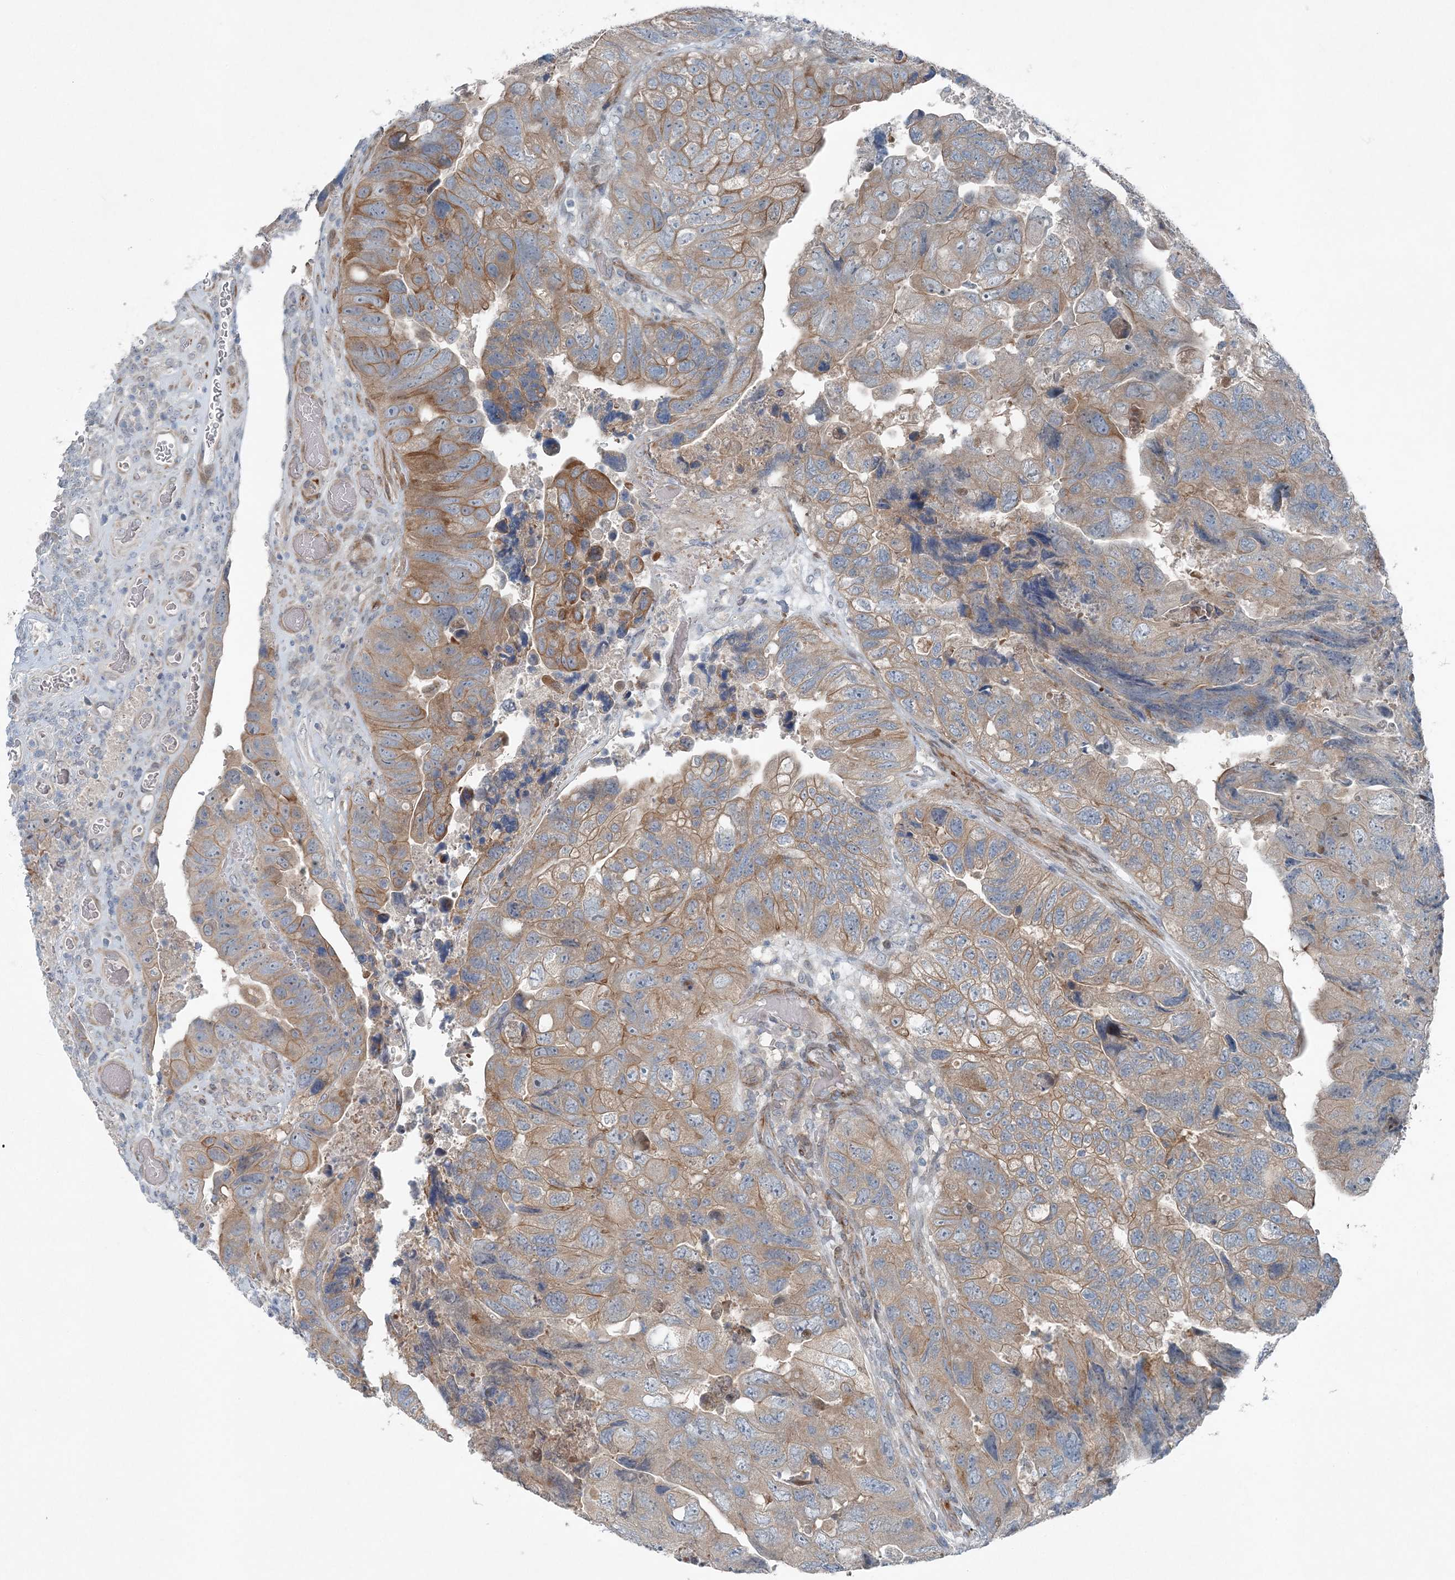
{"staining": {"intensity": "moderate", "quantity": "25%-75%", "location": "cytoplasmic/membranous"}, "tissue": "colorectal cancer", "cell_type": "Tumor cells", "image_type": "cancer", "snomed": [{"axis": "morphology", "description": "Adenocarcinoma, NOS"}, {"axis": "topography", "description": "Rectum"}], "caption": "Protein analysis of colorectal cancer (adenocarcinoma) tissue demonstrates moderate cytoplasmic/membranous expression in approximately 25%-75% of tumor cells.", "gene": "KIAA1586", "patient": {"sex": "male", "age": 63}}